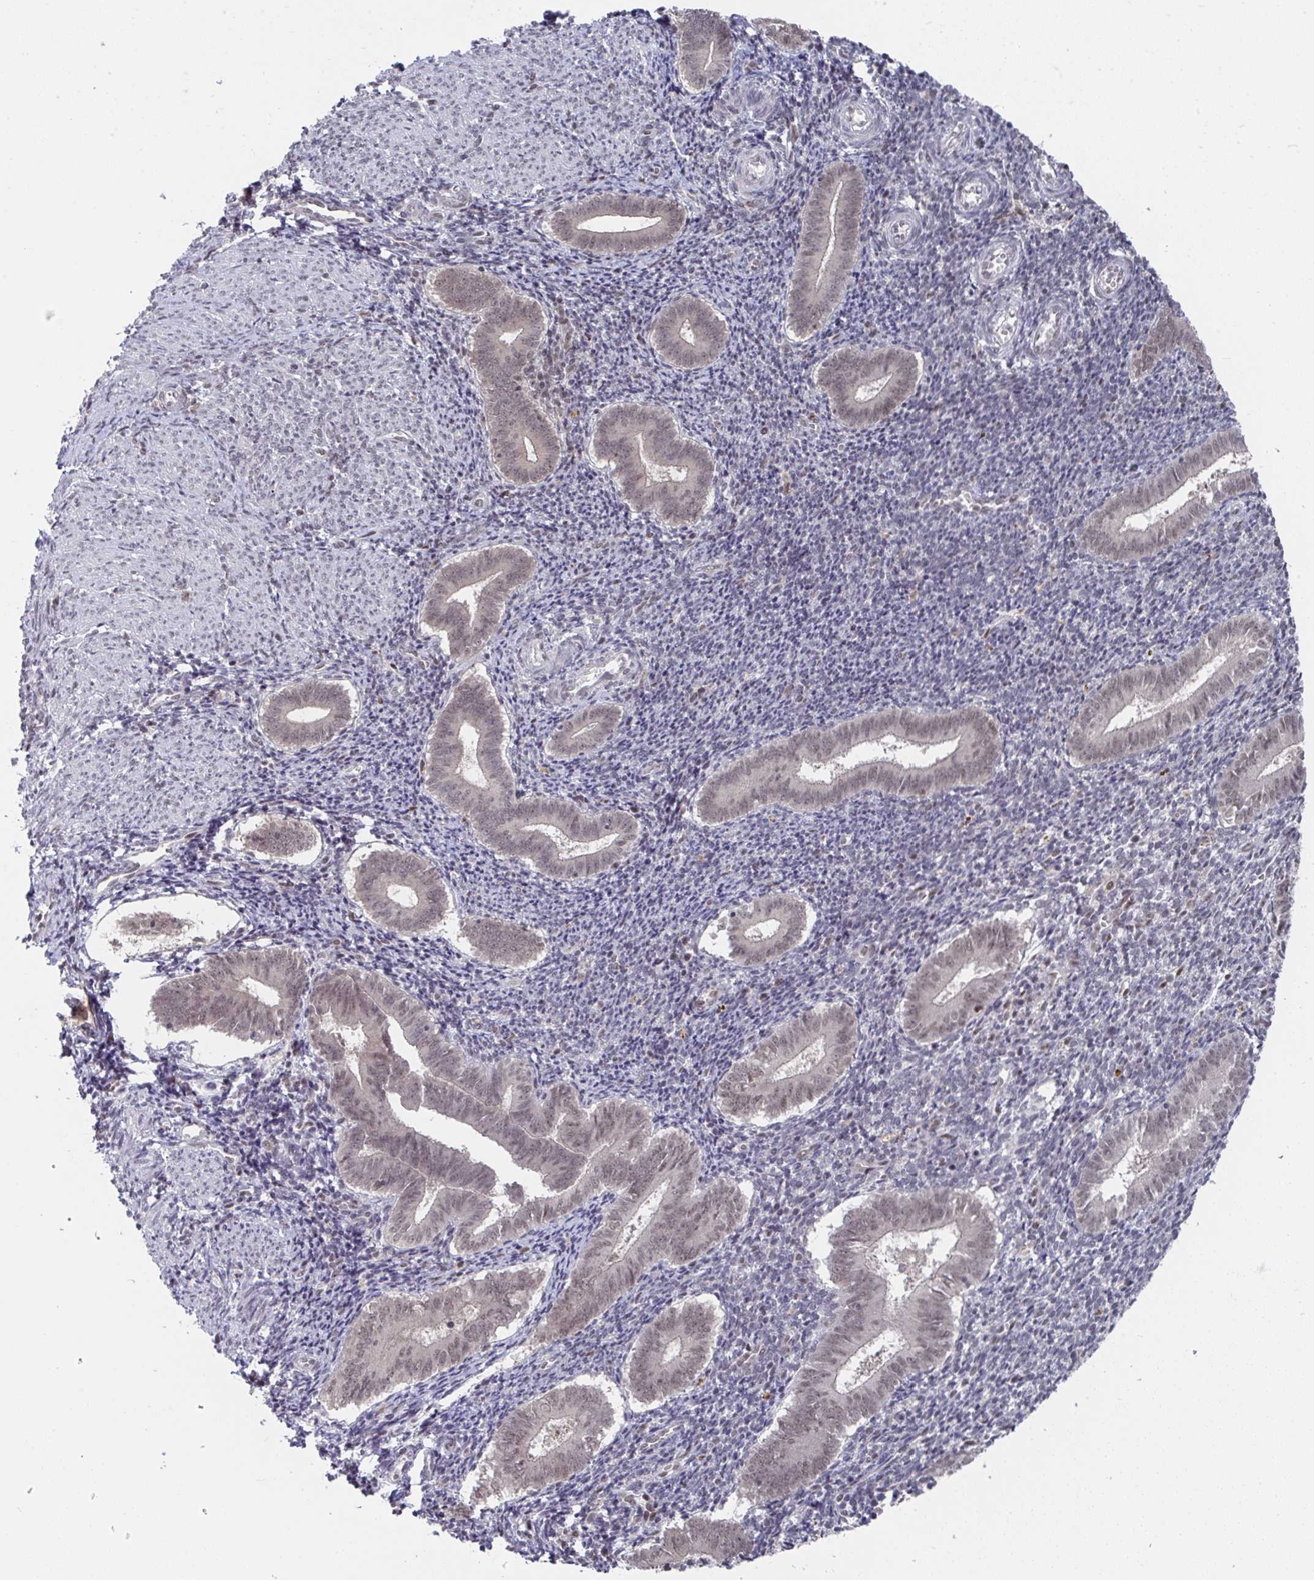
{"staining": {"intensity": "negative", "quantity": "none", "location": "none"}, "tissue": "endometrium", "cell_type": "Cells in endometrial stroma", "image_type": "normal", "snomed": [{"axis": "morphology", "description": "Normal tissue, NOS"}, {"axis": "topography", "description": "Endometrium"}], "caption": "Endometrium was stained to show a protein in brown. There is no significant staining in cells in endometrial stroma. (Stains: DAB immunohistochemistry (IHC) with hematoxylin counter stain, Microscopy: brightfield microscopy at high magnification).", "gene": "JMJD1C", "patient": {"sex": "female", "age": 25}}